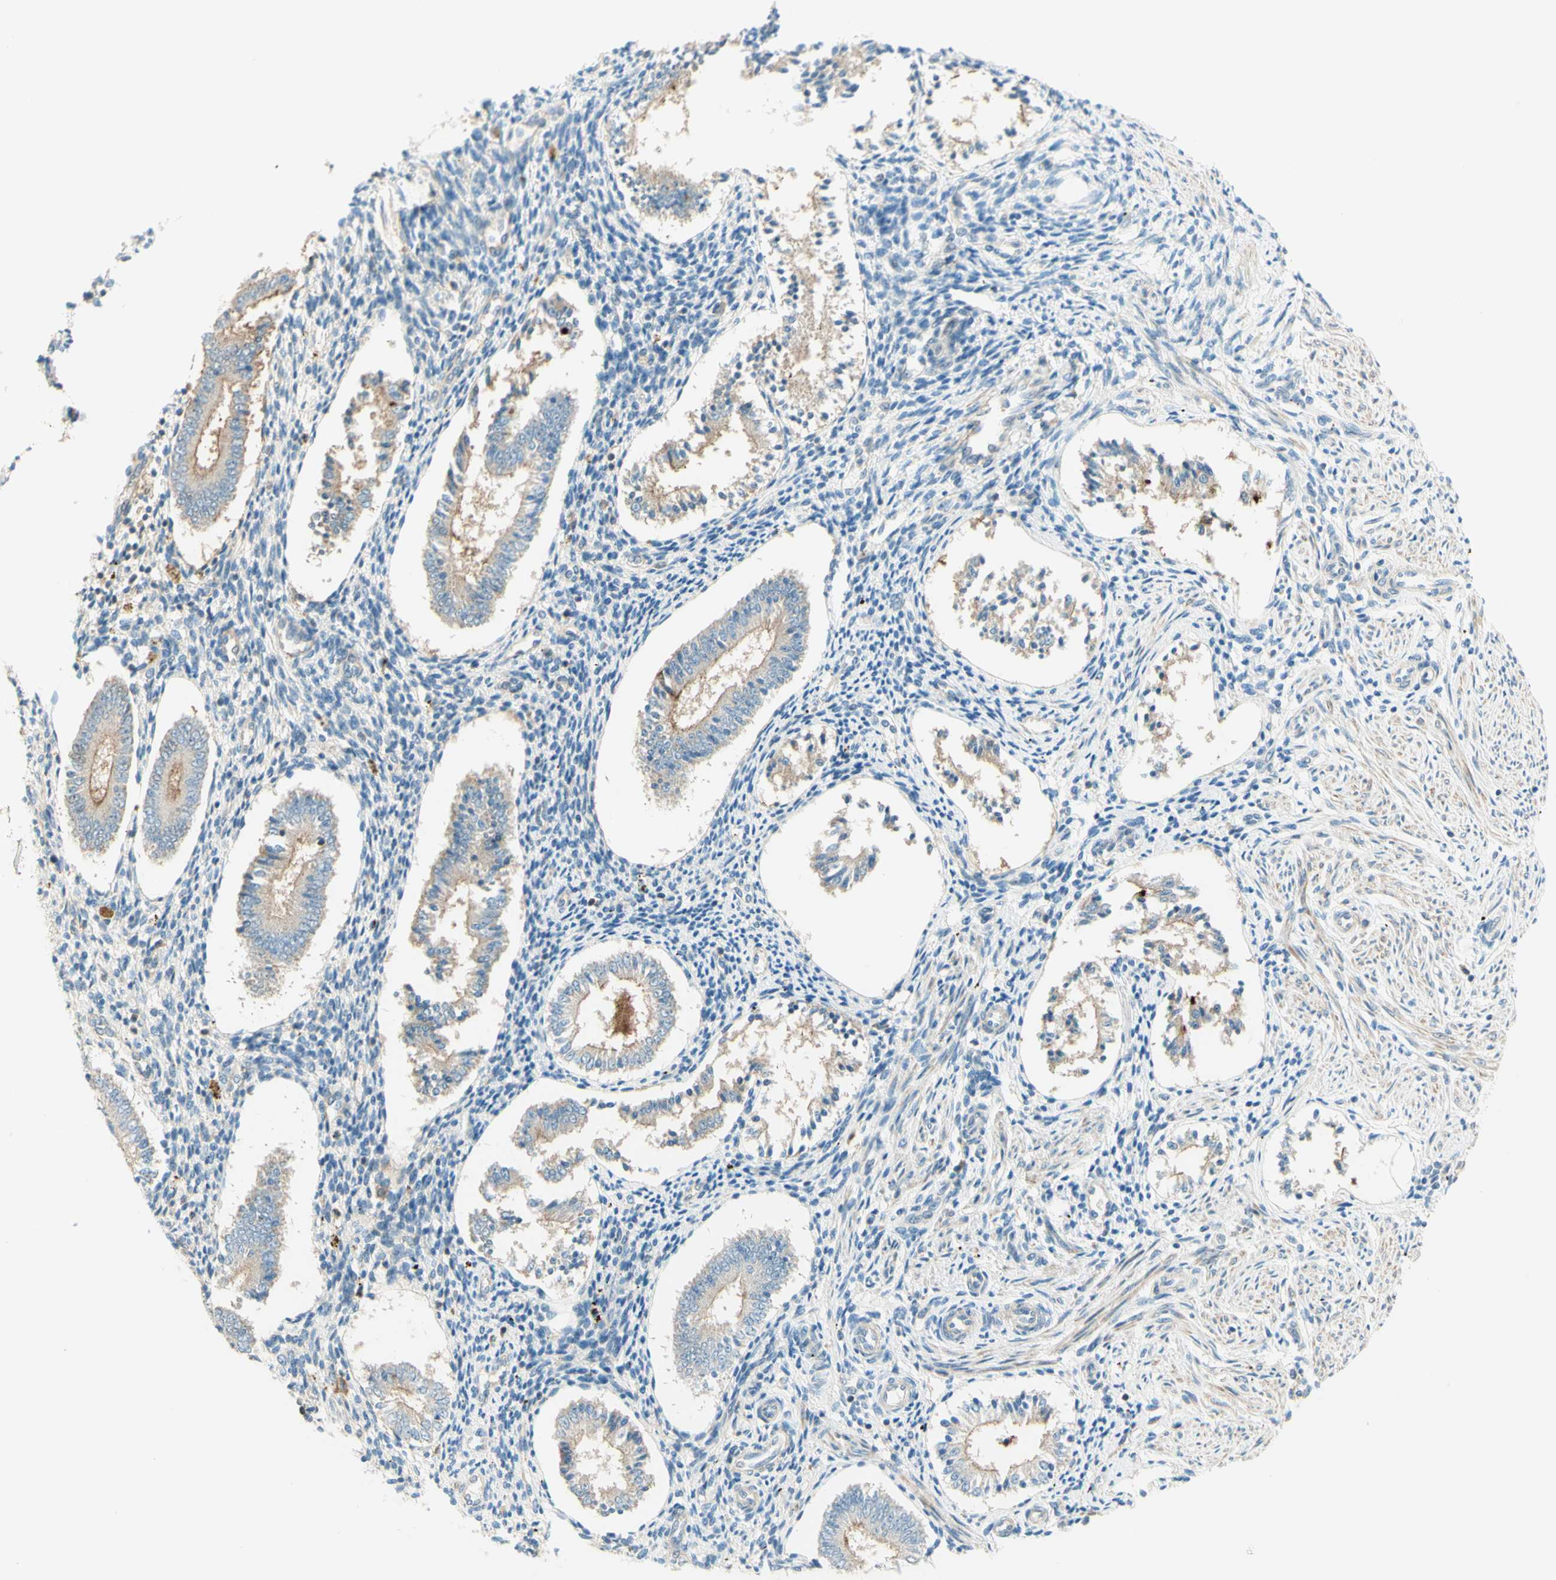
{"staining": {"intensity": "weak", "quantity": "<25%", "location": "cytoplasmic/membranous"}, "tissue": "endometrium", "cell_type": "Cells in endometrial stroma", "image_type": "normal", "snomed": [{"axis": "morphology", "description": "Normal tissue, NOS"}, {"axis": "topography", "description": "Endometrium"}], "caption": "Immunohistochemistry (IHC) of normal endometrium reveals no staining in cells in endometrial stroma.", "gene": "PROM1", "patient": {"sex": "female", "age": 42}}